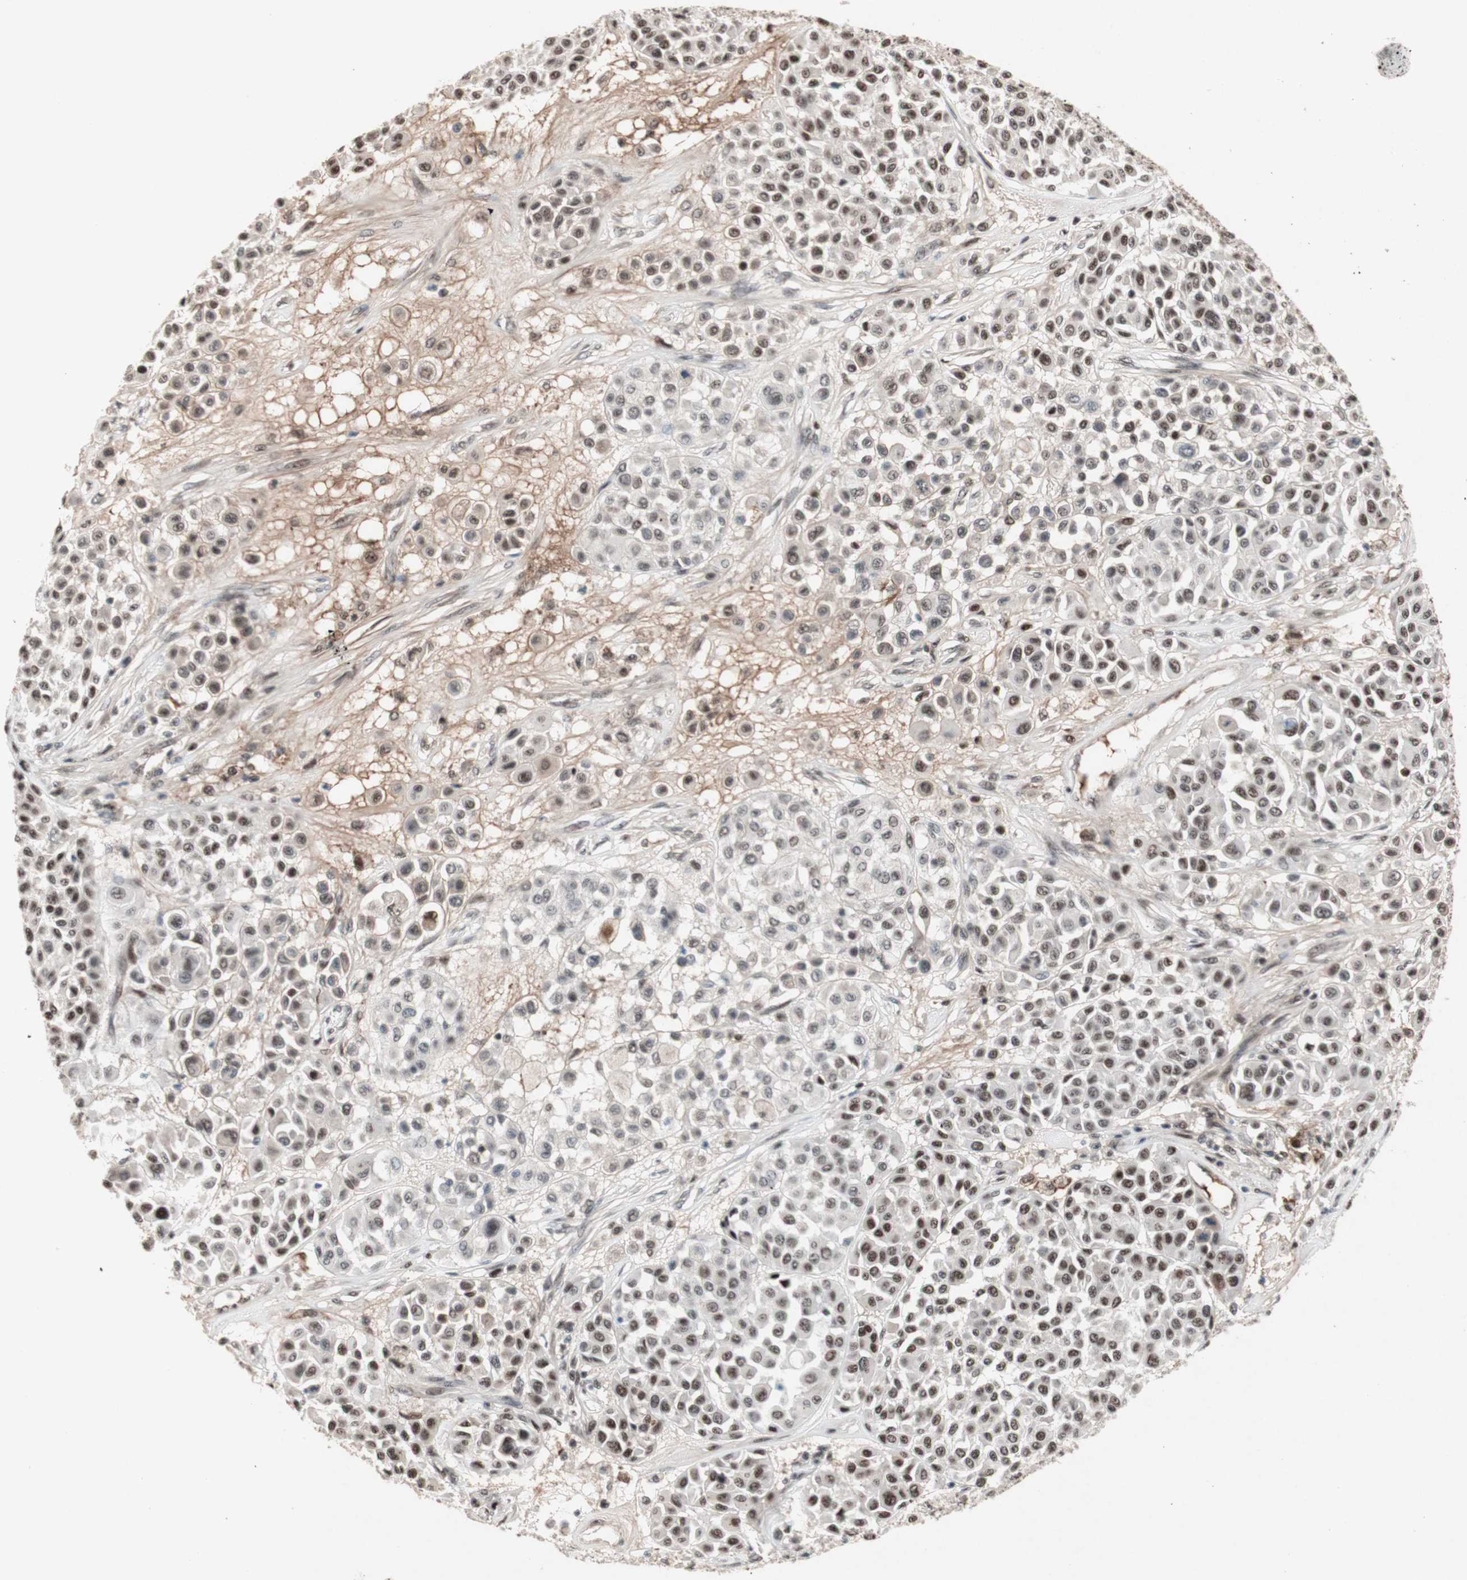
{"staining": {"intensity": "moderate", "quantity": "25%-75%", "location": "nuclear"}, "tissue": "melanoma", "cell_type": "Tumor cells", "image_type": "cancer", "snomed": [{"axis": "morphology", "description": "Malignant melanoma, Metastatic site"}, {"axis": "topography", "description": "Soft tissue"}], "caption": "Protein expression analysis of human malignant melanoma (metastatic site) reveals moderate nuclear staining in about 25%-75% of tumor cells.", "gene": "TLE1", "patient": {"sex": "male", "age": 41}}